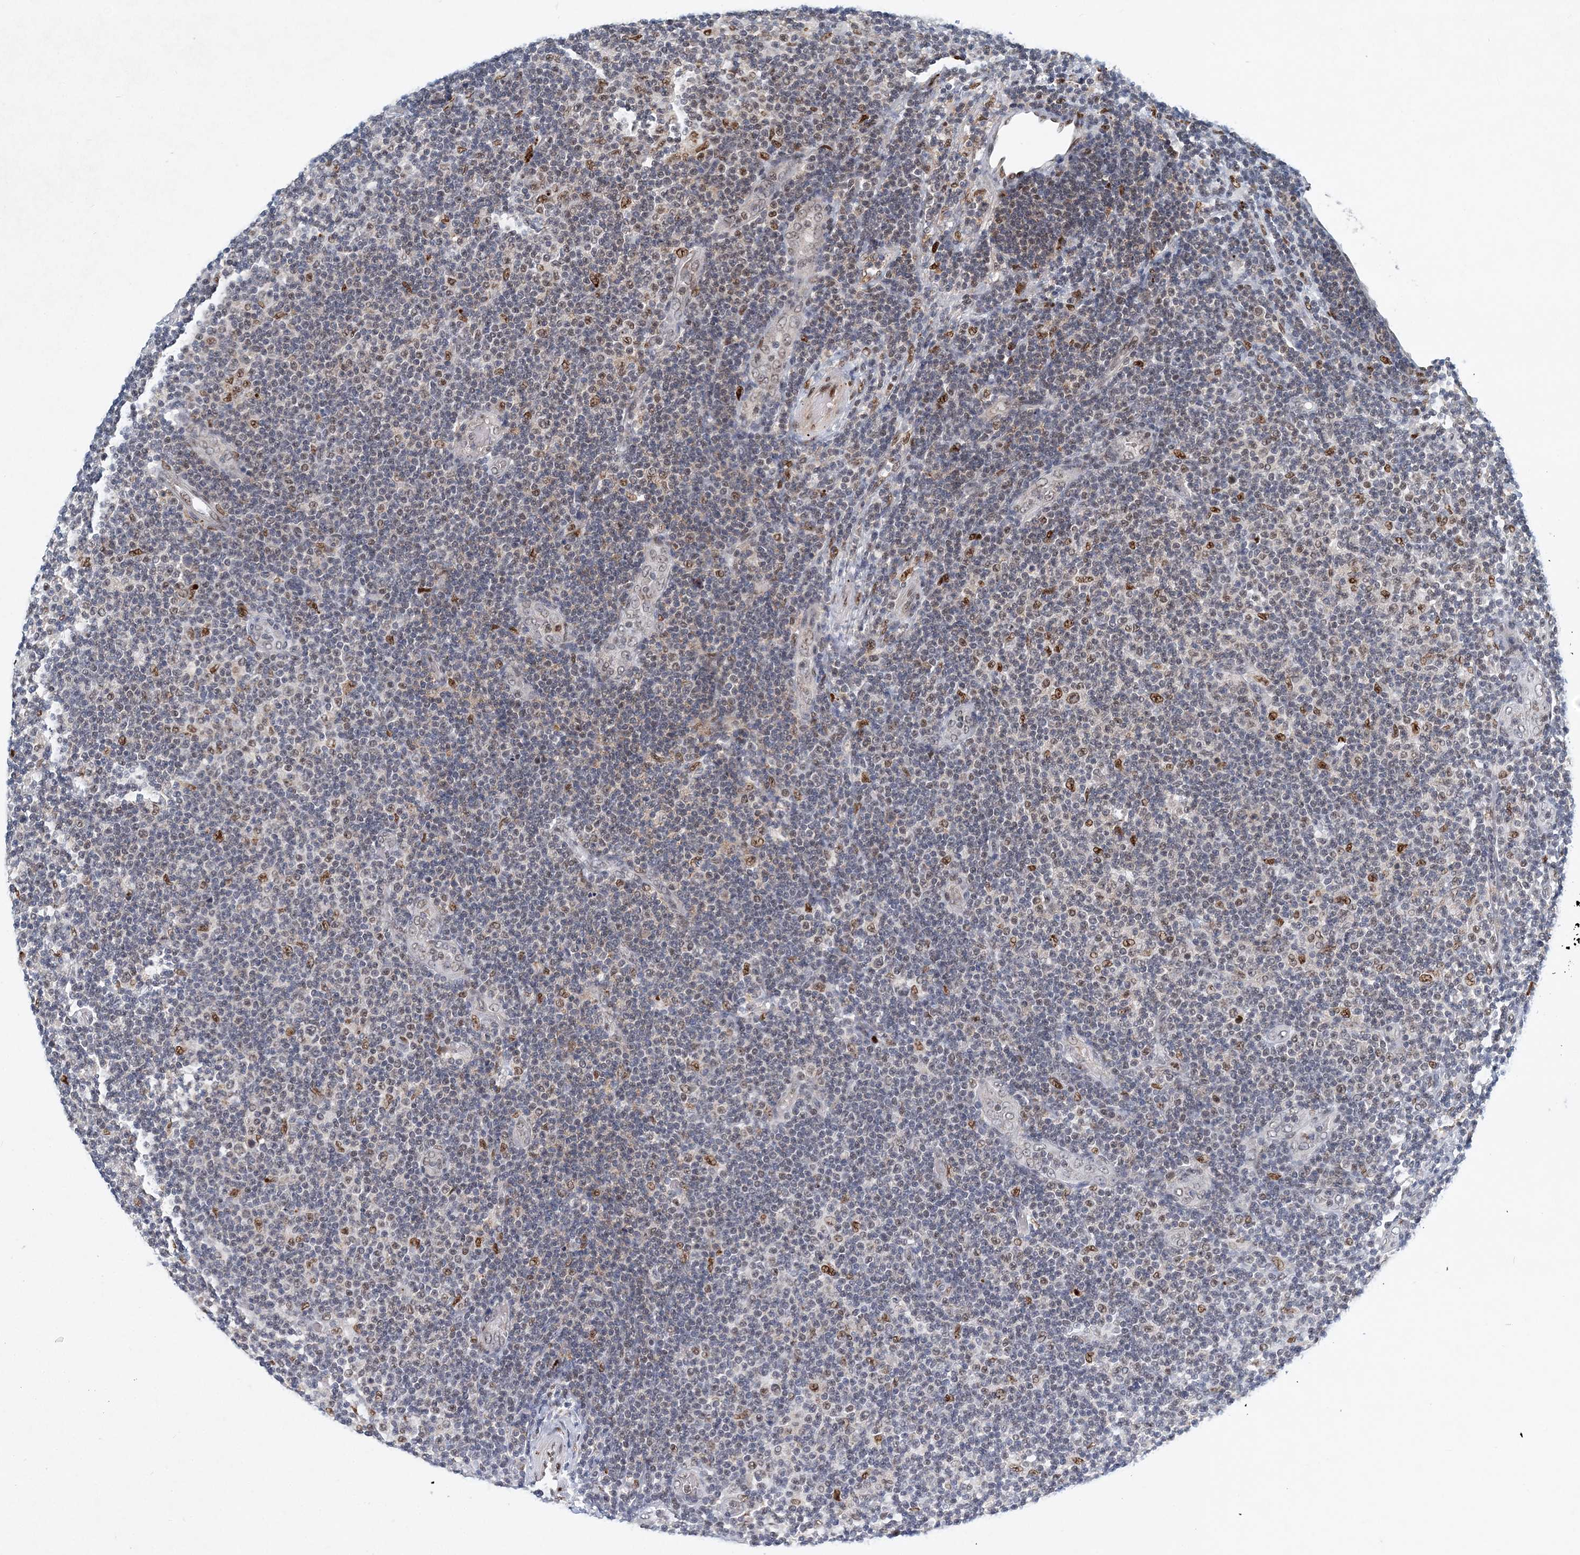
{"staining": {"intensity": "negative", "quantity": "none", "location": "none"}, "tissue": "lymphoma", "cell_type": "Tumor cells", "image_type": "cancer", "snomed": [{"axis": "morphology", "description": "Malignant lymphoma, non-Hodgkin's type, Low grade"}, {"axis": "topography", "description": "Lymph node"}], "caption": "Low-grade malignant lymphoma, non-Hodgkin's type was stained to show a protein in brown. There is no significant positivity in tumor cells. (DAB (3,3'-diaminobenzidine) IHC, high magnification).", "gene": "KPNA4", "patient": {"sex": "male", "age": 83}}